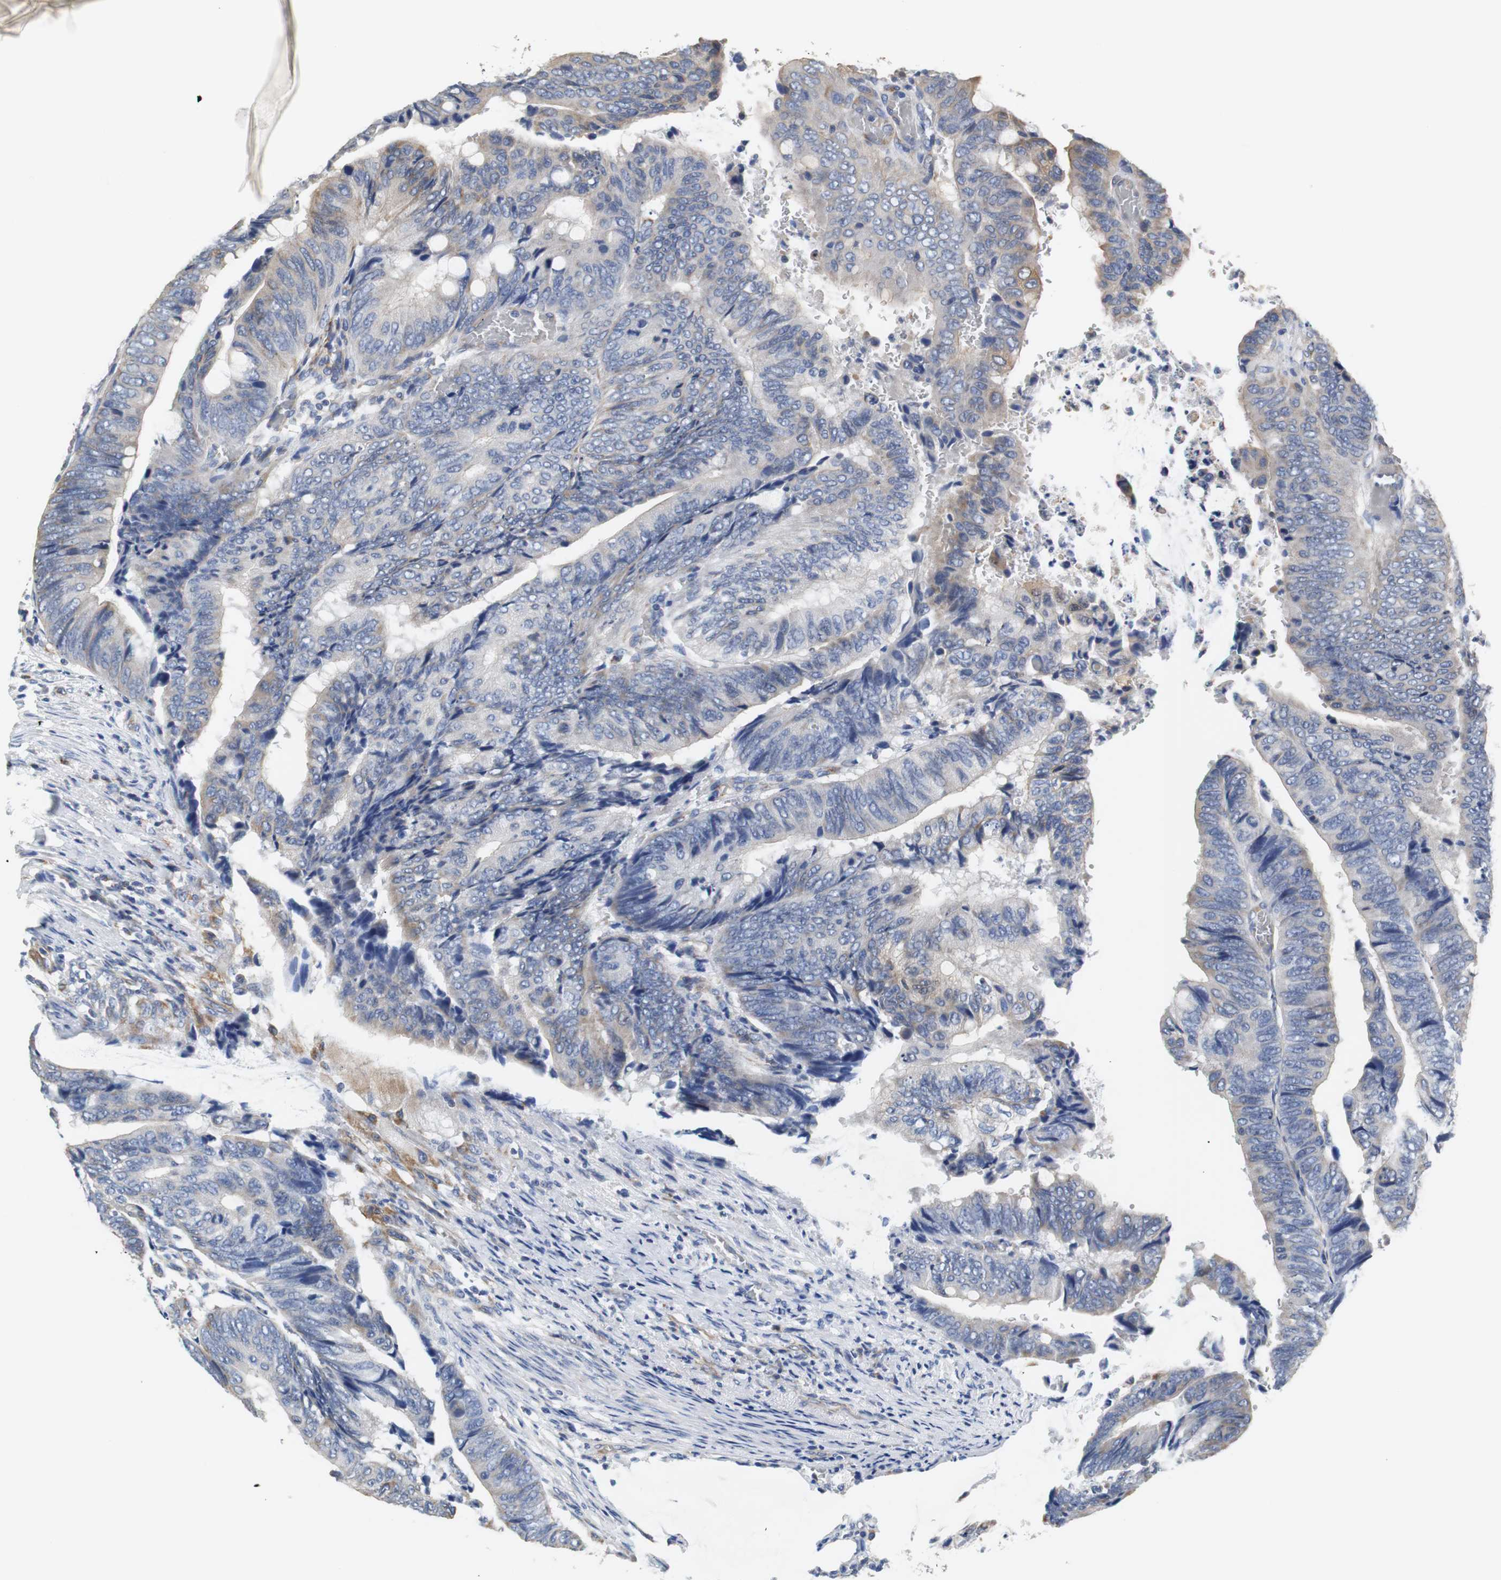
{"staining": {"intensity": "weak", "quantity": "<25%", "location": "cytoplasmic/membranous"}, "tissue": "colorectal cancer", "cell_type": "Tumor cells", "image_type": "cancer", "snomed": [{"axis": "morphology", "description": "Normal tissue, NOS"}, {"axis": "morphology", "description": "Adenocarcinoma, NOS"}, {"axis": "topography", "description": "Rectum"}, {"axis": "topography", "description": "Peripheral nerve tissue"}], "caption": "Colorectal adenocarcinoma stained for a protein using IHC exhibits no positivity tumor cells.", "gene": "PCK1", "patient": {"sex": "male", "age": 92}}